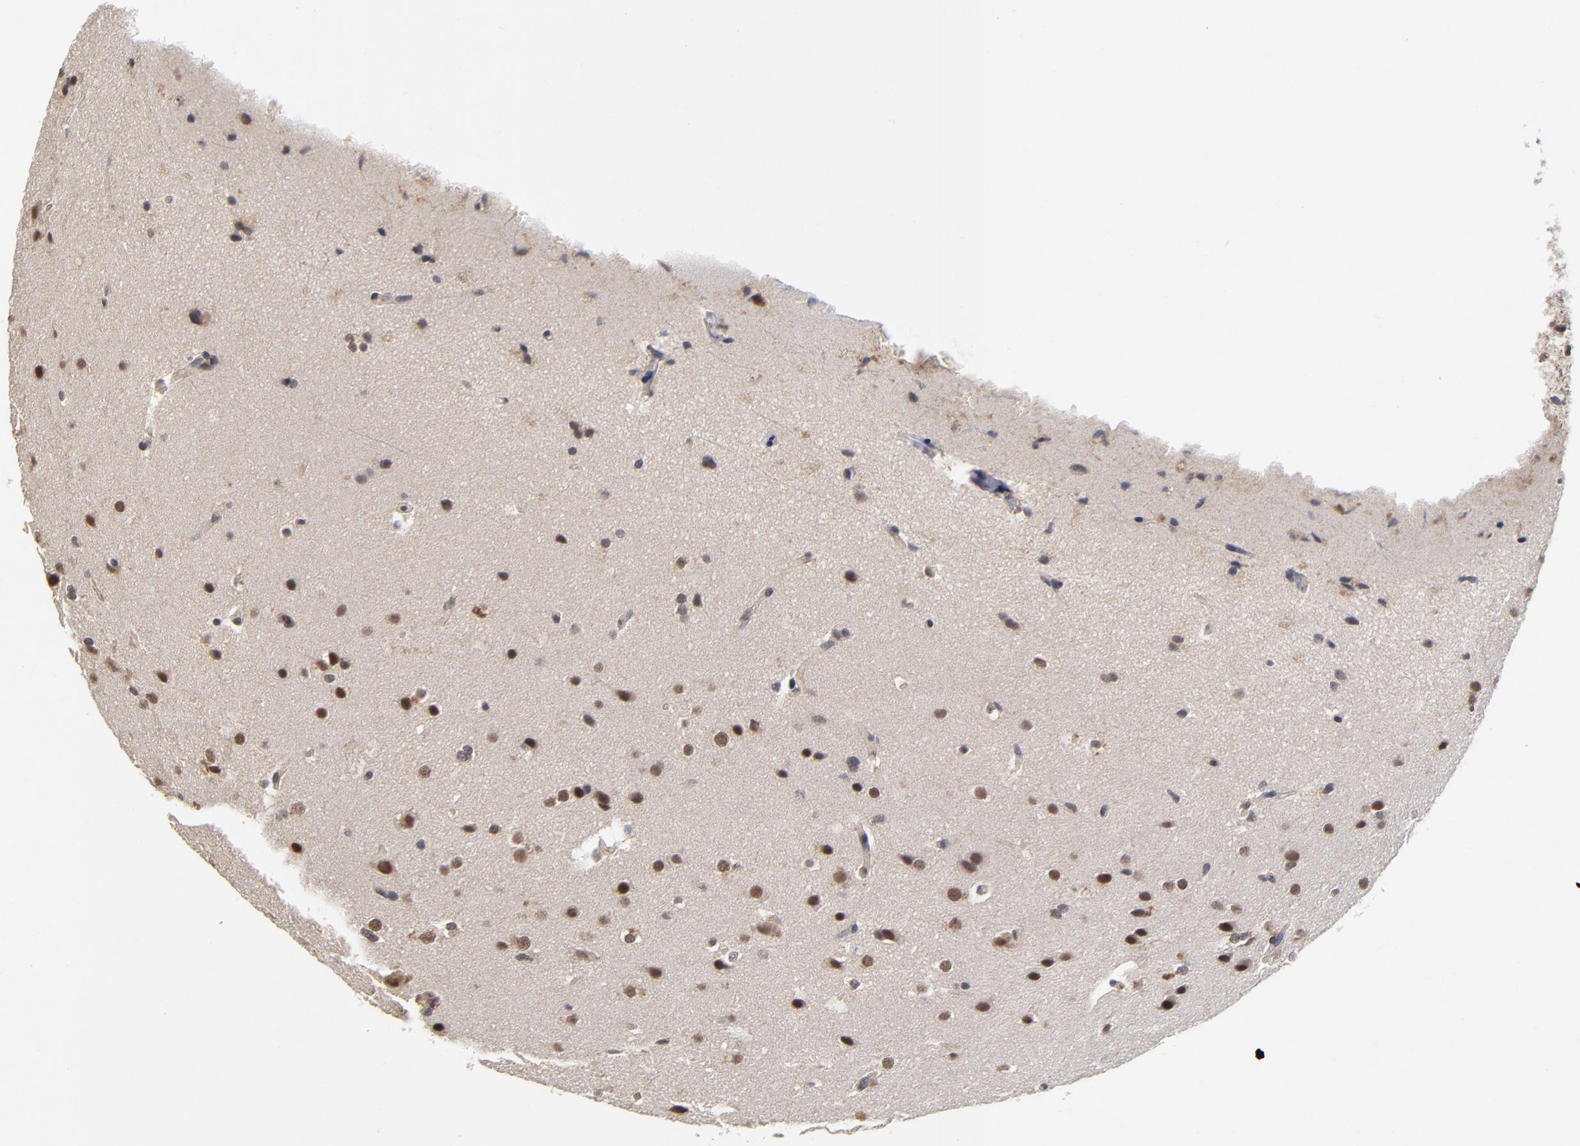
{"staining": {"intensity": "moderate", "quantity": "25%-75%", "location": "cytoplasmic/membranous,nuclear"}, "tissue": "glioma", "cell_type": "Tumor cells", "image_type": "cancer", "snomed": [{"axis": "morphology", "description": "Glioma, malignant, Low grade"}, {"axis": "topography", "description": "Cerebral cortex"}], "caption": "Tumor cells reveal medium levels of moderate cytoplasmic/membranous and nuclear positivity in approximately 25%-75% of cells in human low-grade glioma (malignant).", "gene": "WSB1", "patient": {"sex": "female", "age": 47}}